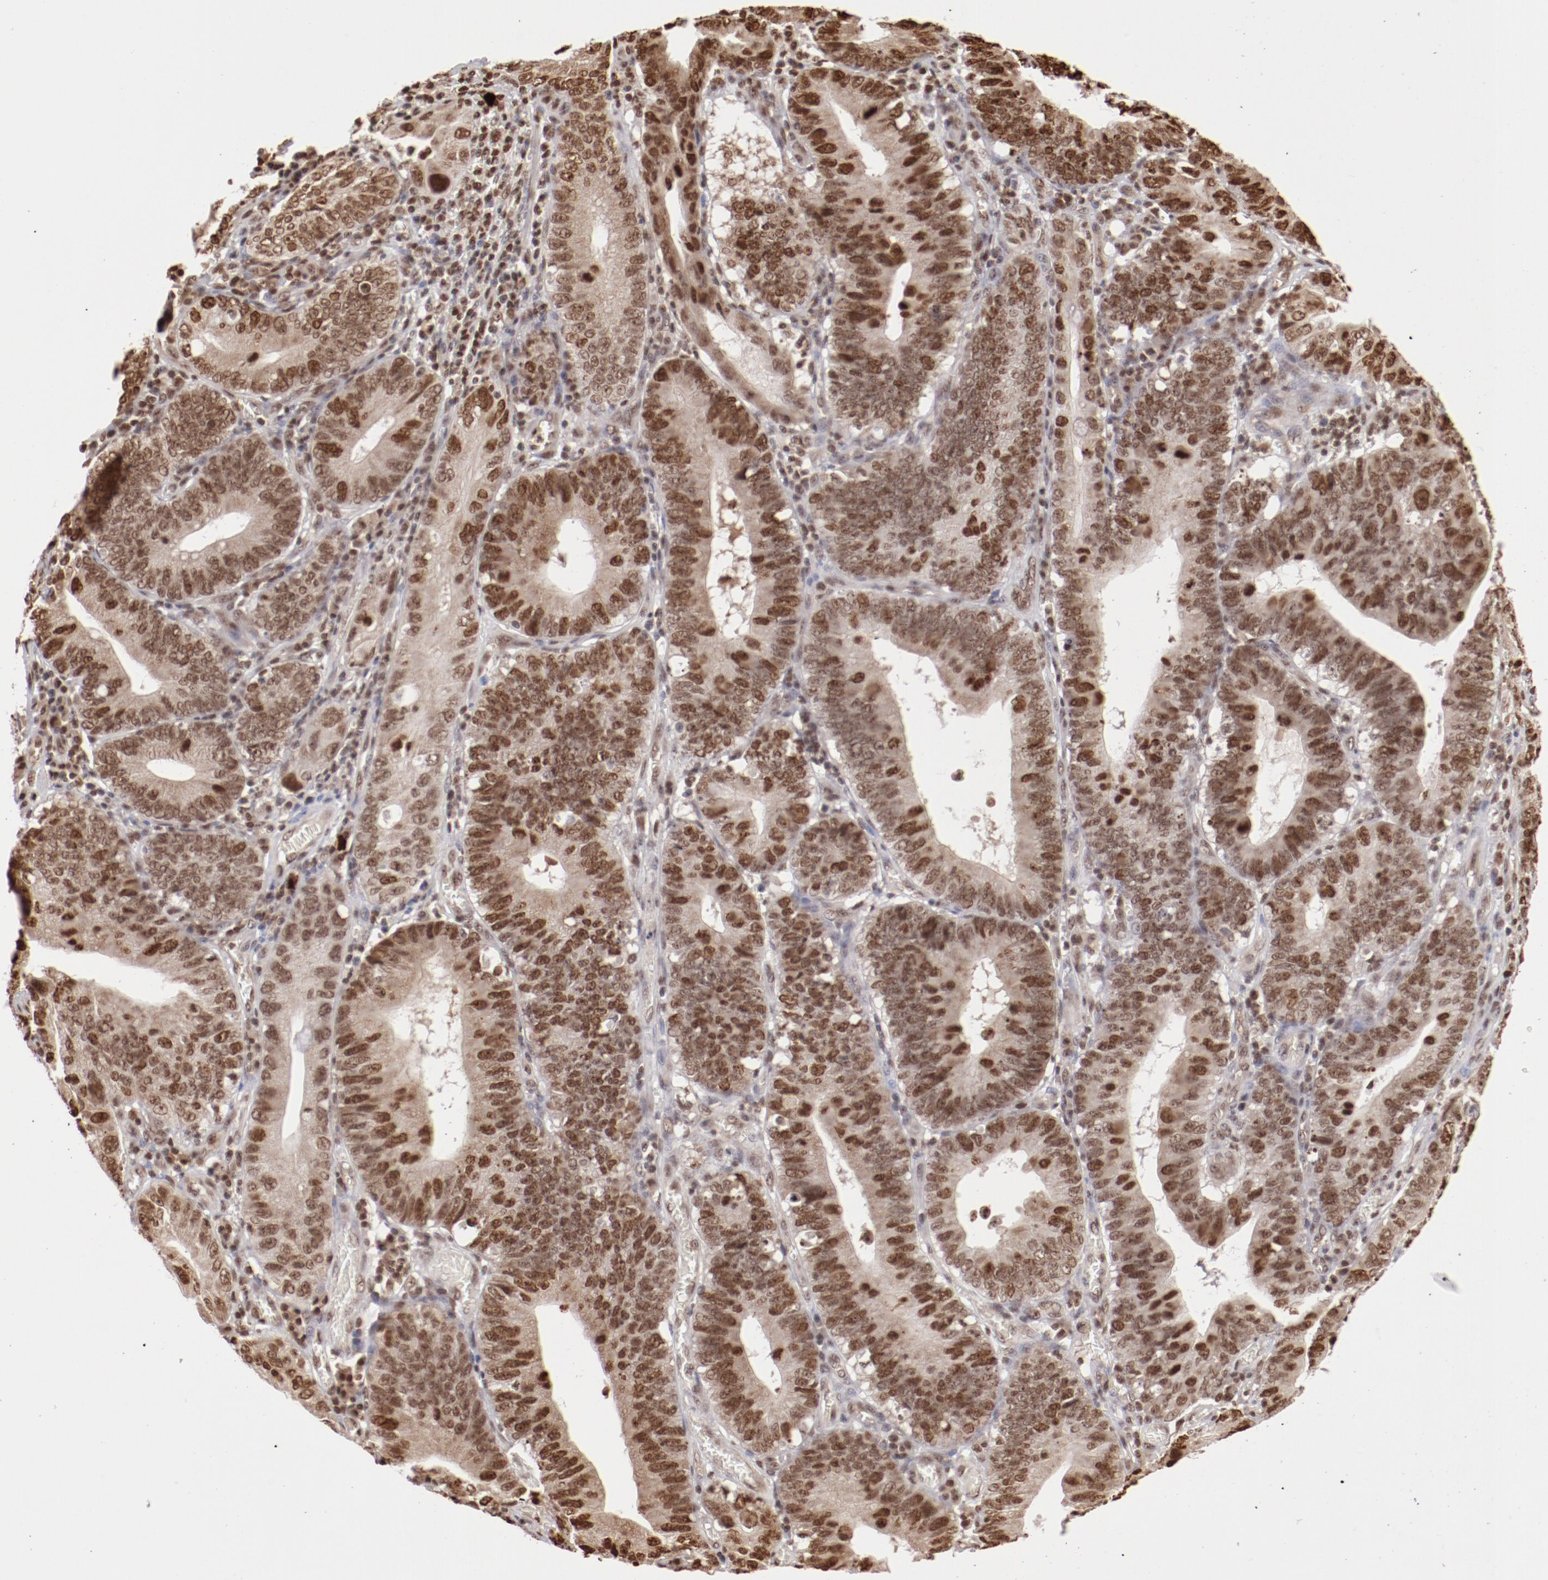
{"staining": {"intensity": "moderate", "quantity": ">75%", "location": "nuclear"}, "tissue": "stomach cancer", "cell_type": "Tumor cells", "image_type": "cancer", "snomed": [{"axis": "morphology", "description": "Adenocarcinoma, NOS"}, {"axis": "topography", "description": "Stomach"}, {"axis": "topography", "description": "Gastric cardia"}], "caption": "High-magnification brightfield microscopy of stomach adenocarcinoma stained with DAB (3,3'-diaminobenzidine) (brown) and counterstained with hematoxylin (blue). tumor cells exhibit moderate nuclear staining is present in approximately>75% of cells.", "gene": "ABL2", "patient": {"sex": "male", "age": 59}}